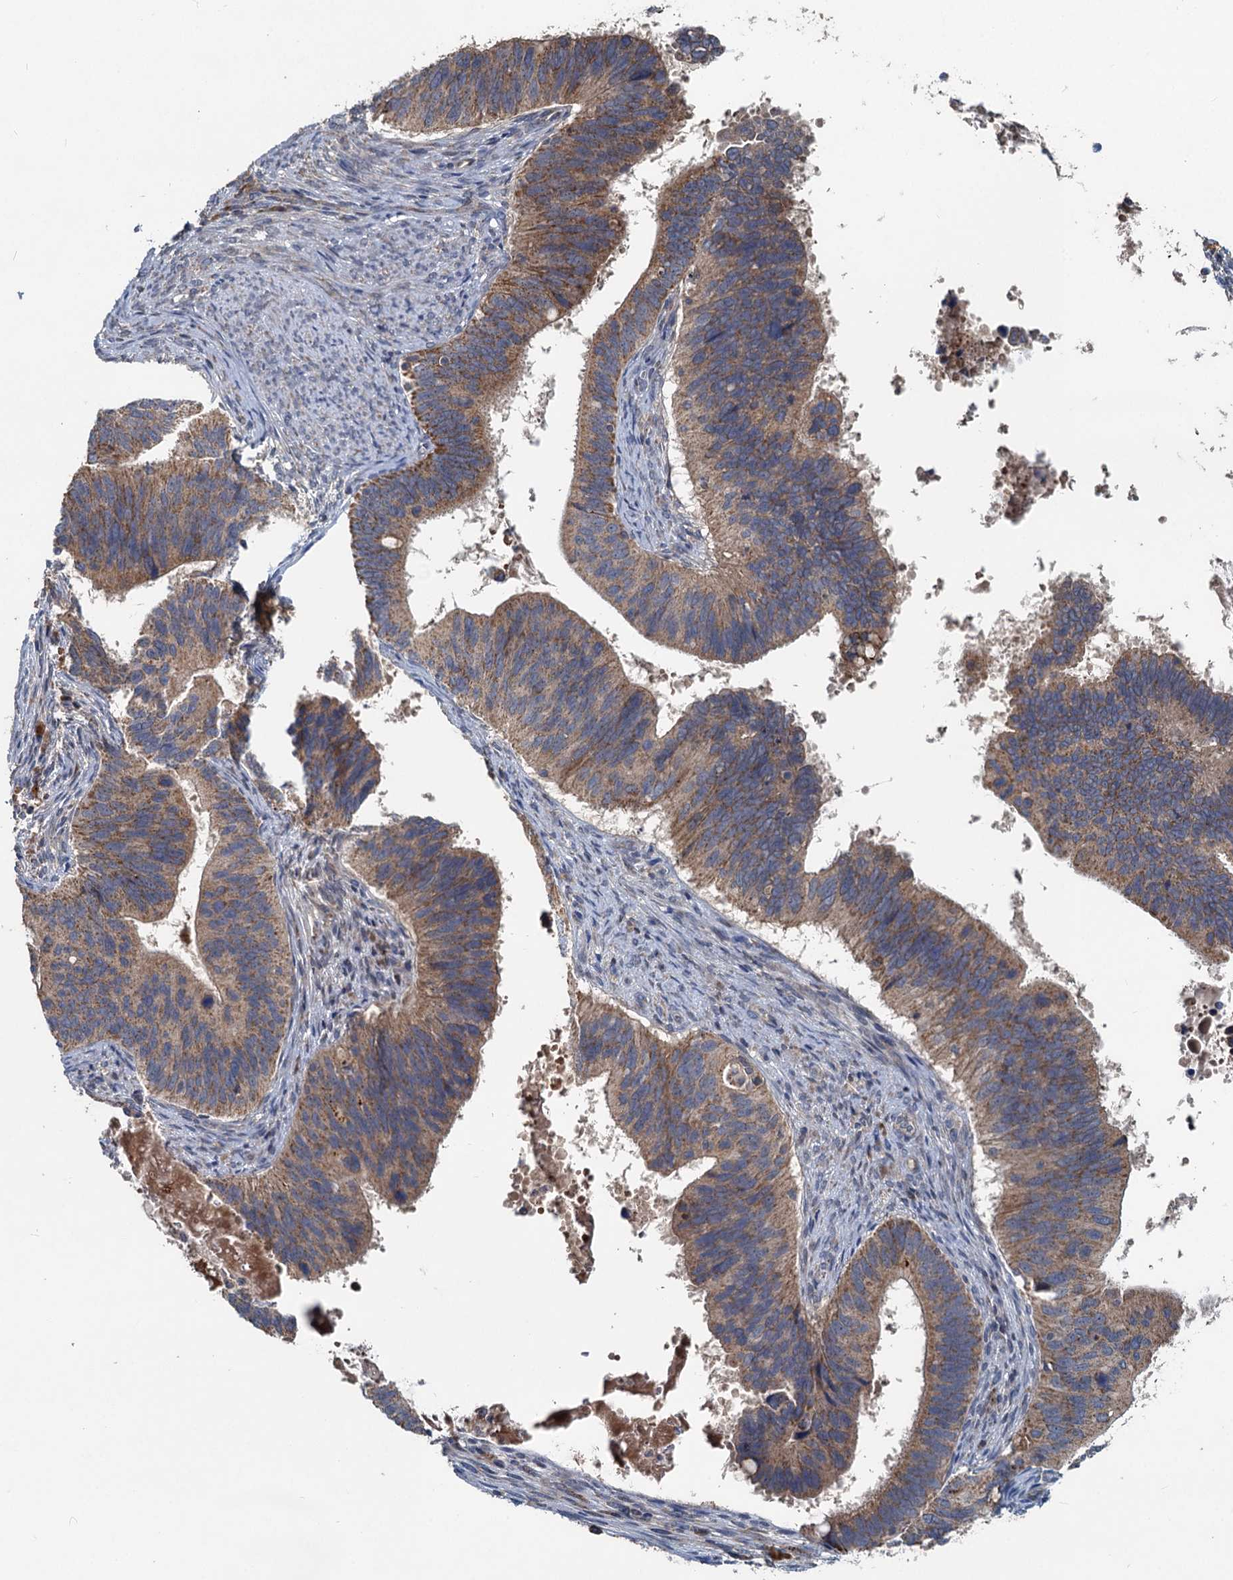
{"staining": {"intensity": "moderate", "quantity": ">75%", "location": "cytoplasmic/membranous"}, "tissue": "cervical cancer", "cell_type": "Tumor cells", "image_type": "cancer", "snomed": [{"axis": "morphology", "description": "Adenocarcinoma, NOS"}, {"axis": "topography", "description": "Cervix"}], "caption": "Cervical cancer (adenocarcinoma) stained with IHC displays moderate cytoplasmic/membranous positivity in approximately >75% of tumor cells.", "gene": "OTUB1", "patient": {"sex": "female", "age": 42}}